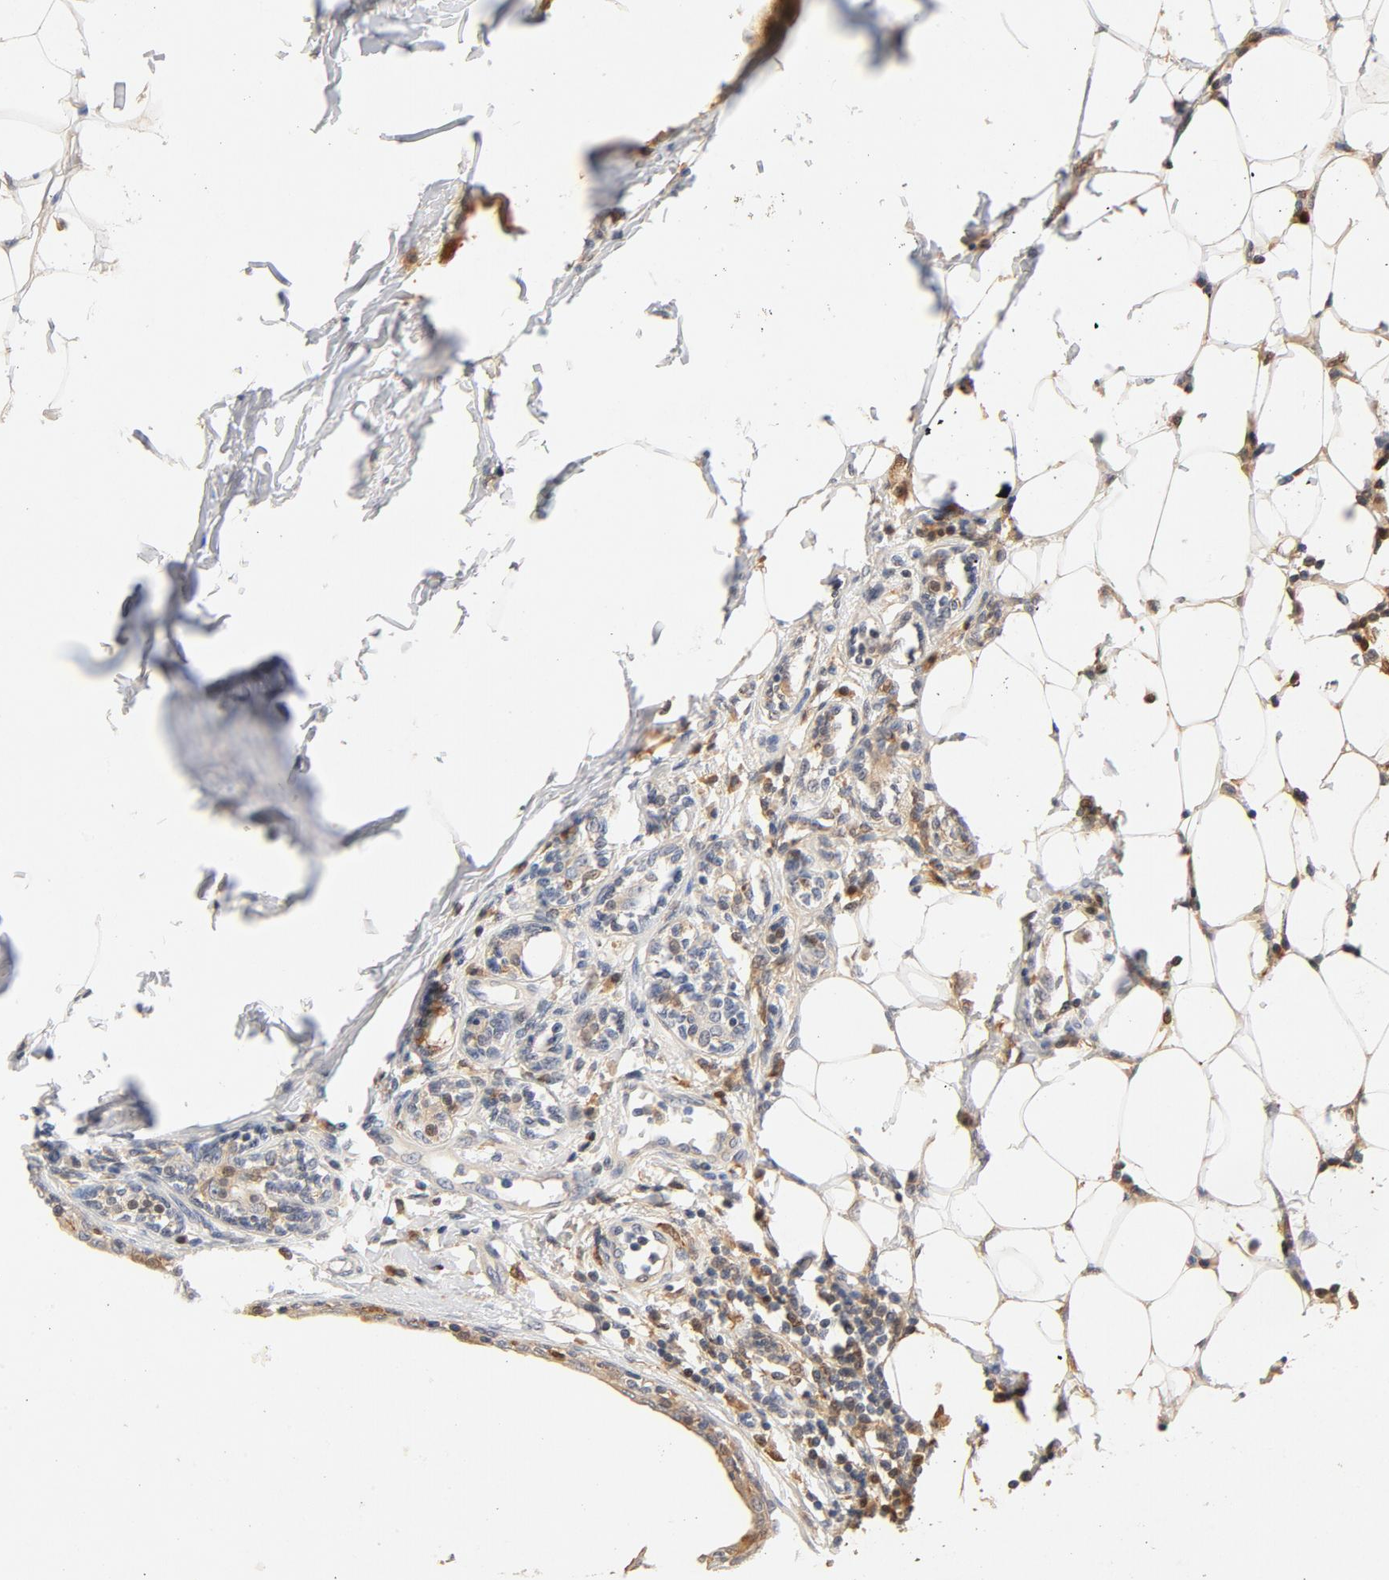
{"staining": {"intensity": "moderate", "quantity": ">75%", "location": "cytoplasmic/membranous"}, "tissue": "breast cancer", "cell_type": "Tumor cells", "image_type": "cancer", "snomed": [{"axis": "morphology", "description": "Duct carcinoma"}, {"axis": "topography", "description": "Breast"}], "caption": "DAB (3,3'-diaminobenzidine) immunohistochemical staining of breast cancer demonstrates moderate cytoplasmic/membranous protein expression in about >75% of tumor cells. (DAB IHC with brightfield microscopy, high magnification).", "gene": "STAT1", "patient": {"sex": "female", "age": 40}}